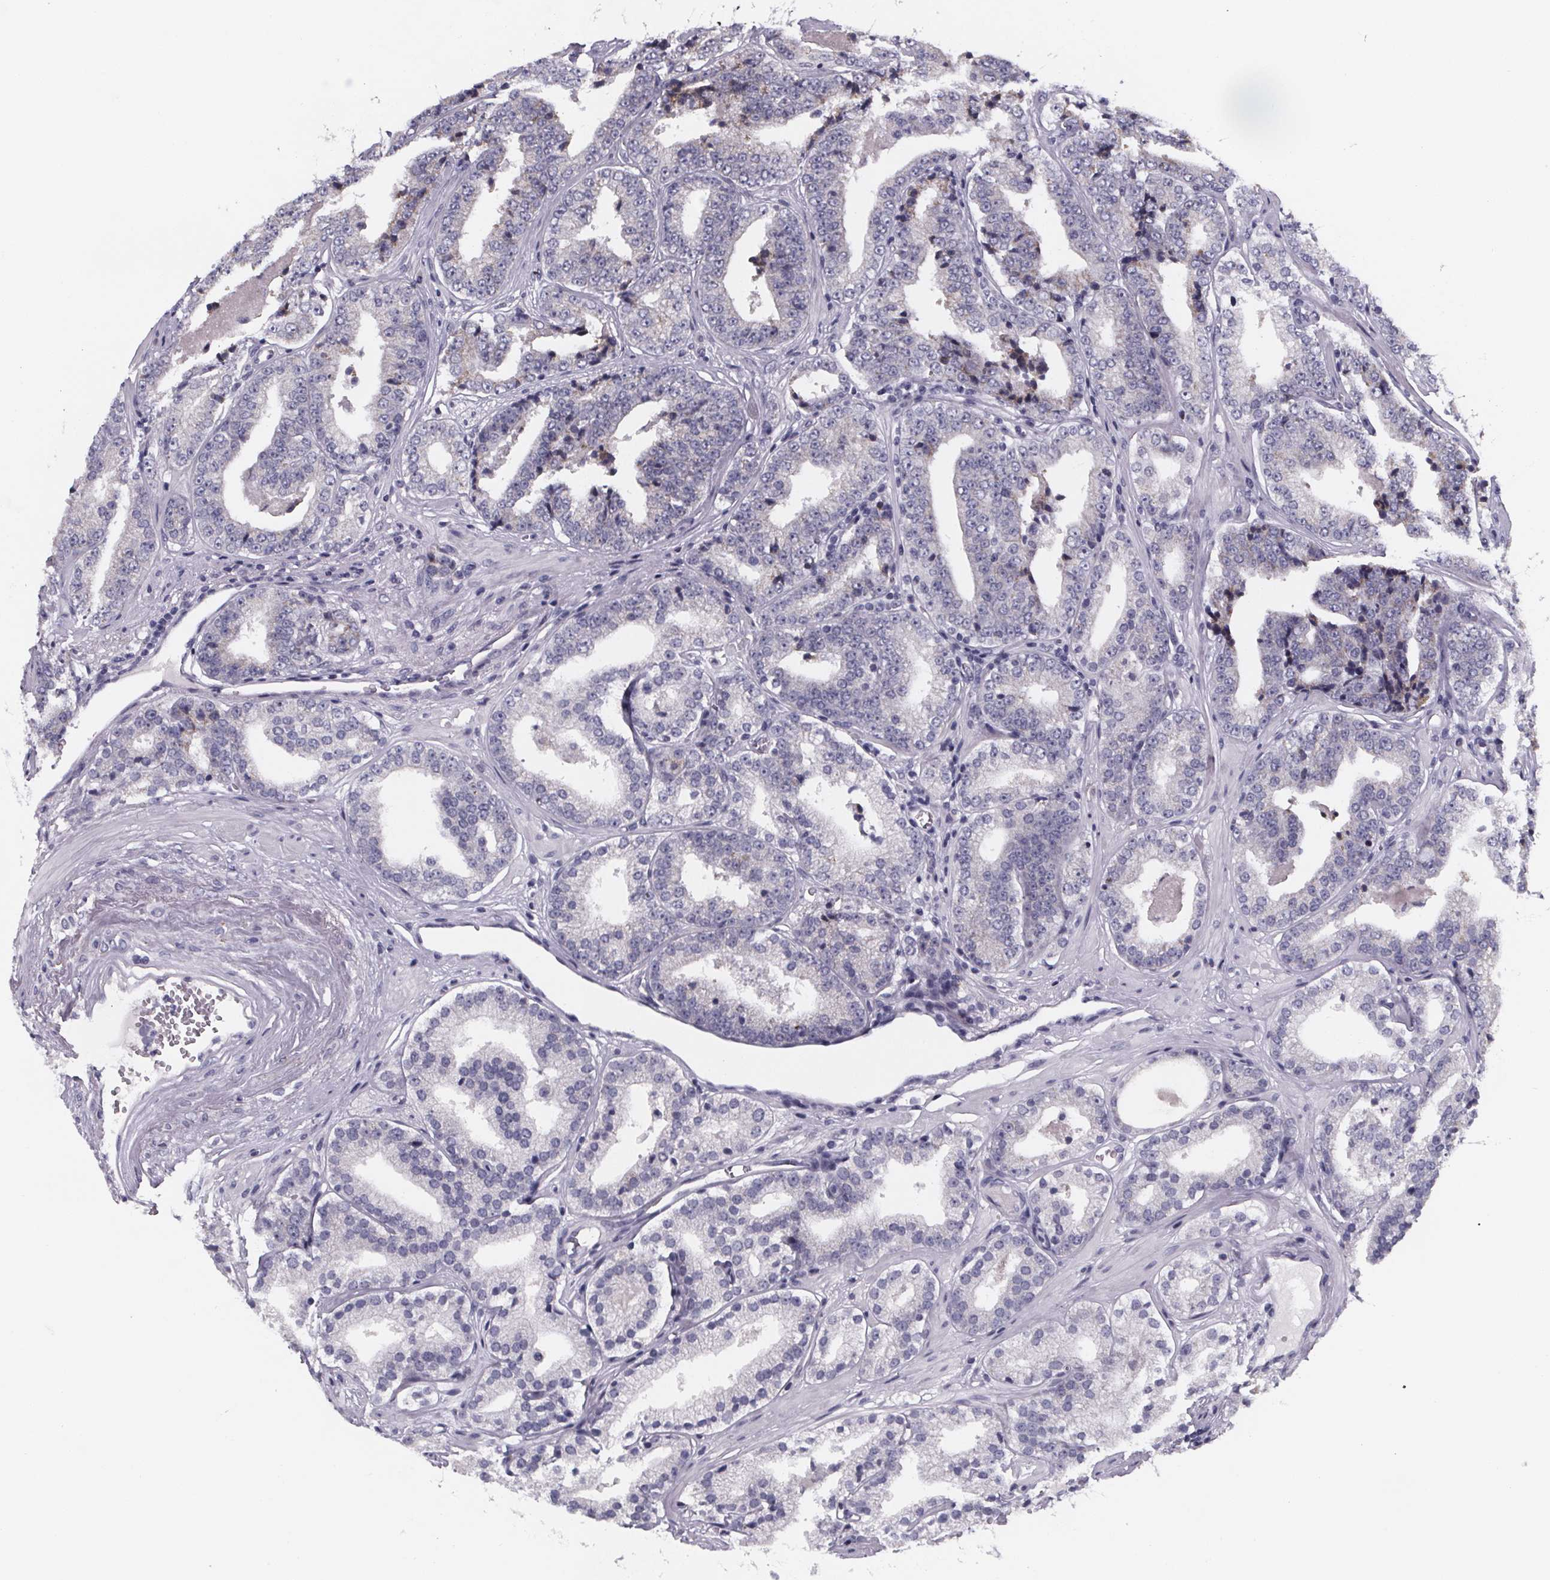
{"staining": {"intensity": "negative", "quantity": "none", "location": "none"}, "tissue": "prostate cancer", "cell_type": "Tumor cells", "image_type": "cancer", "snomed": [{"axis": "morphology", "description": "Adenocarcinoma, Low grade"}, {"axis": "topography", "description": "Prostate"}], "caption": "Prostate adenocarcinoma (low-grade) stained for a protein using immunohistochemistry (IHC) displays no staining tumor cells.", "gene": "PAH", "patient": {"sex": "male", "age": 60}}